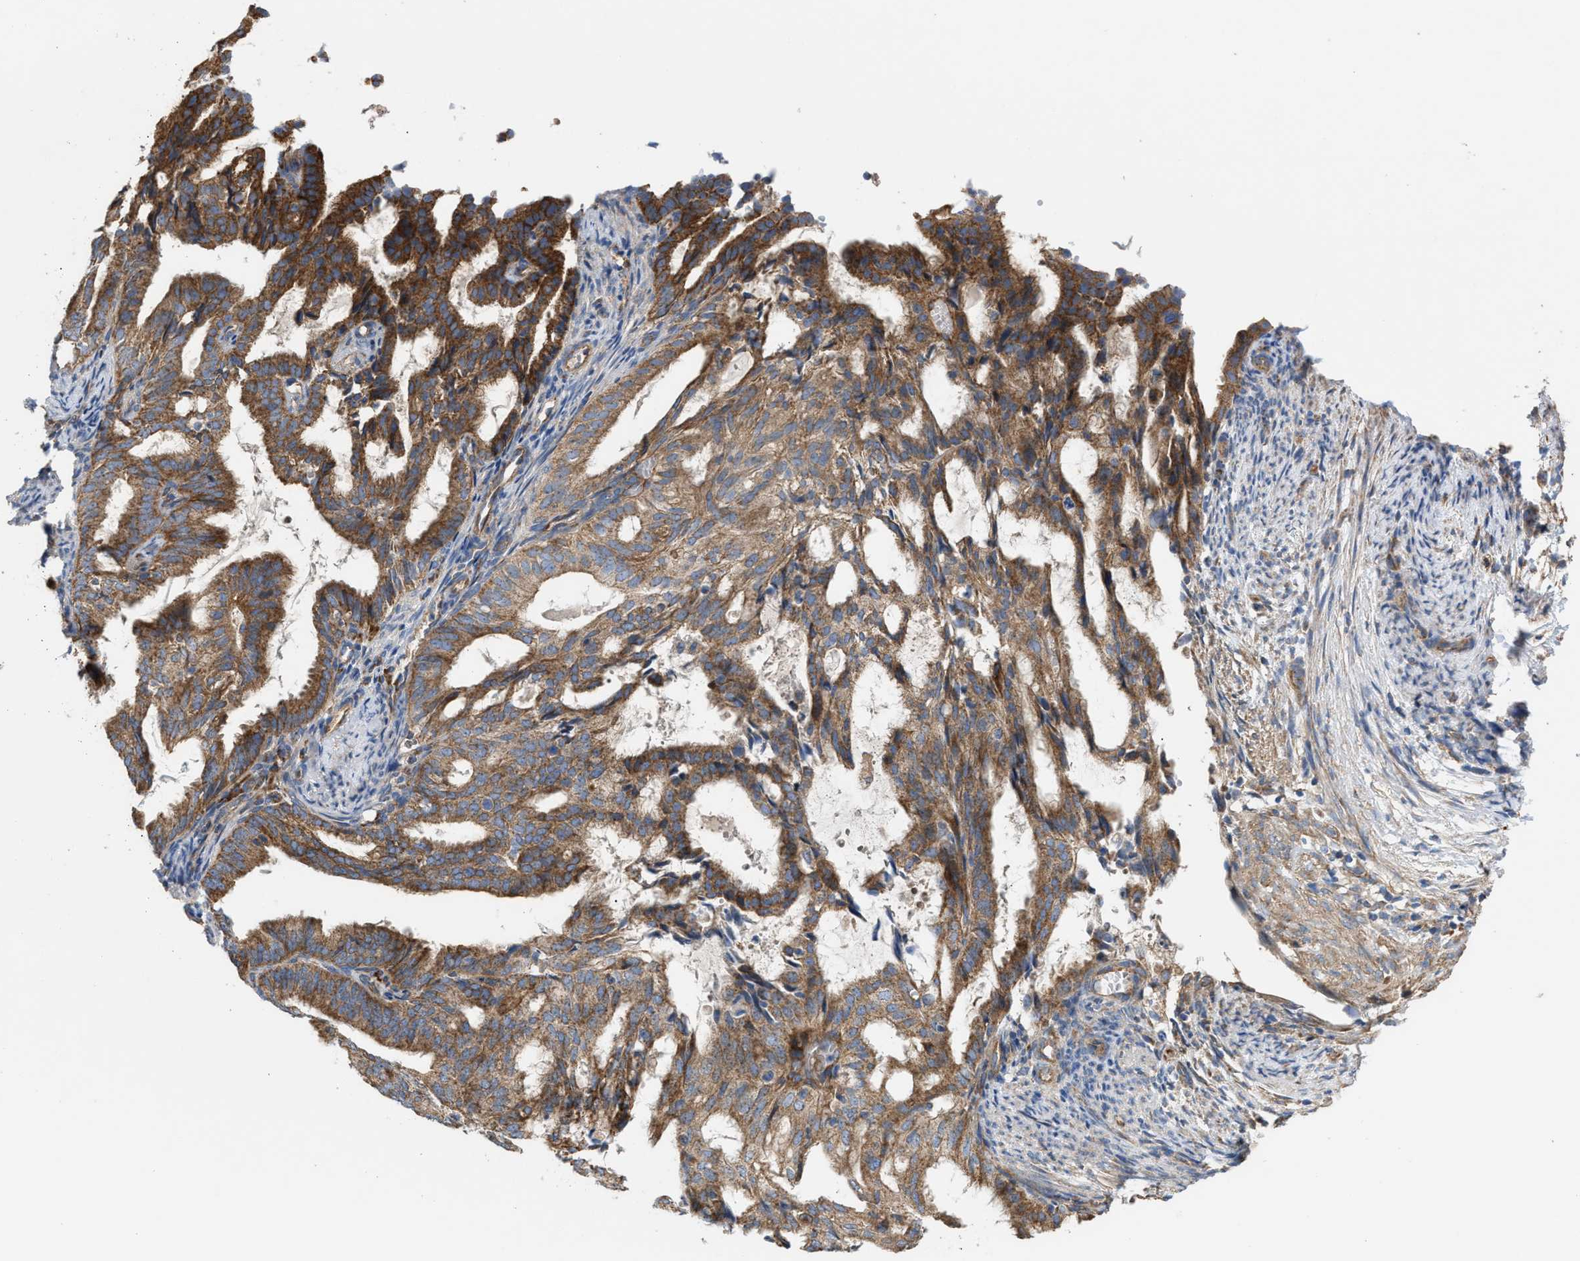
{"staining": {"intensity": "moderate", "quantity": ">75%", "location": "cytoplasmic/membranous"}, "tissue": "endometrial cancer", "cell_type": "Tumor cells", "image_type": "cancer", "snomed": [{"axis": "morphology", "description": "Adenocarcinoma, NOS"}, {"axis": "topography", "description": "Endometrium"}], "caption": "Immunohistochemical staining of endometrial cancer (adenocarcinoma) demonstrates medium levels of moderate cytoplasmic/membranous protein positivity in approximately >75% of tumor cells.", "gene": "OXSM", "patient": {"sex": "female", "age": 58}}